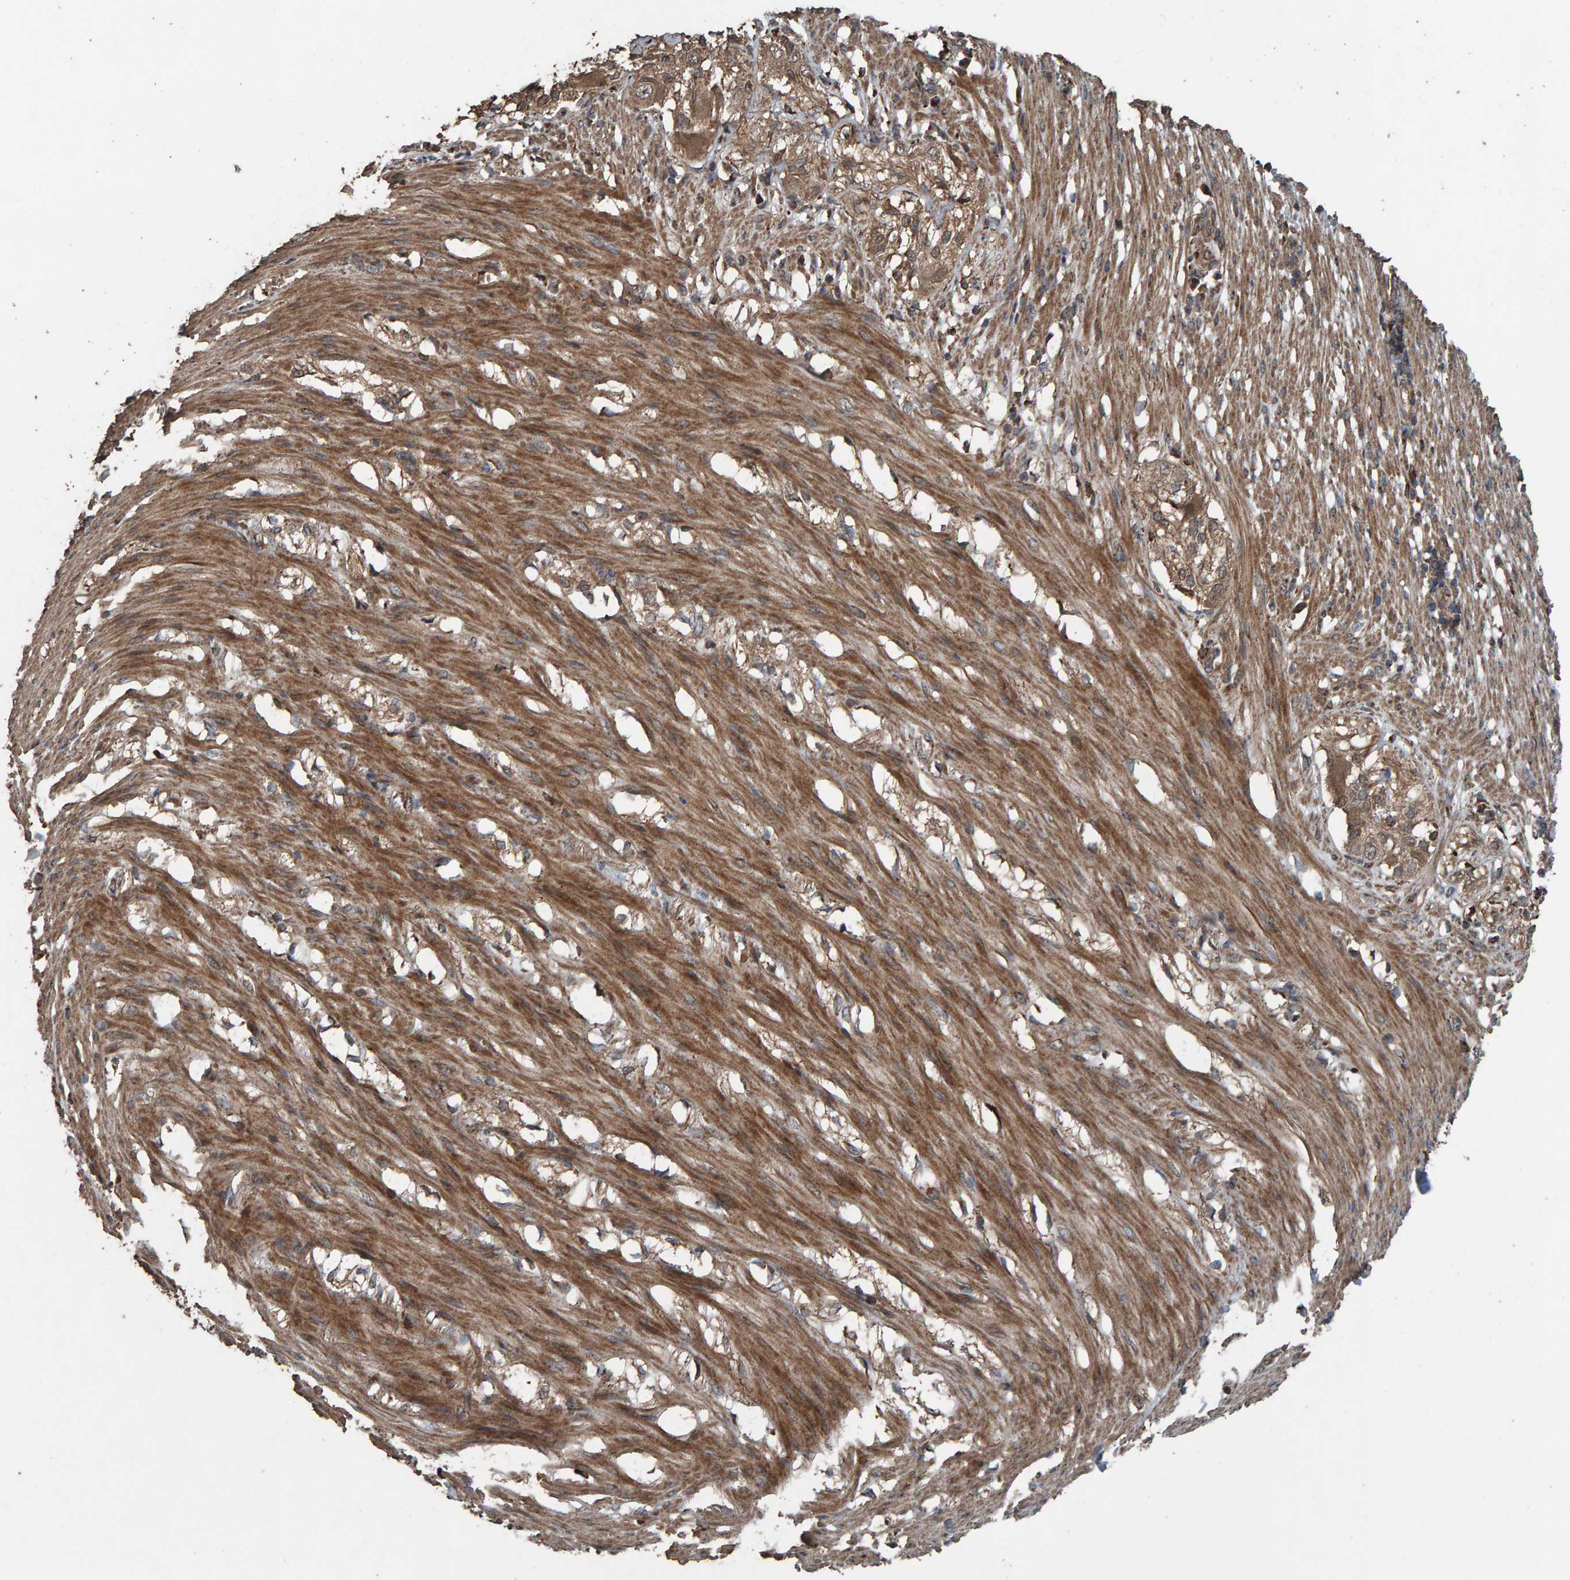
{"staining": {"intensity": "moderate", "quantity": ">75%", "location": "cytoplasmic/membranous"}, "tissue": "smooth muscle", "cell_type": "Smooth muscle cells", "image_type": "normal", "snomed": [{"axis": "morphology", "description": "Normal tissue, NOS"}, {"axis": "morphology", "description": "Adenocarcinoma, NOS"}, {"axis": "topography", "description": "Smooth muscle"}, {"axis": "topography", "description": "Colon"}], "caption": "Benign smooth muscle was stained to show a protein in brown. There is medium levels of moderate cytoplasmic/membranous positivity in about >75% of smooth muscle cells. (DAB IHC with brightfield microscopy, high magnification).", "gene": "DUS1L", "patient": {"sex": "male", "age": 14}}